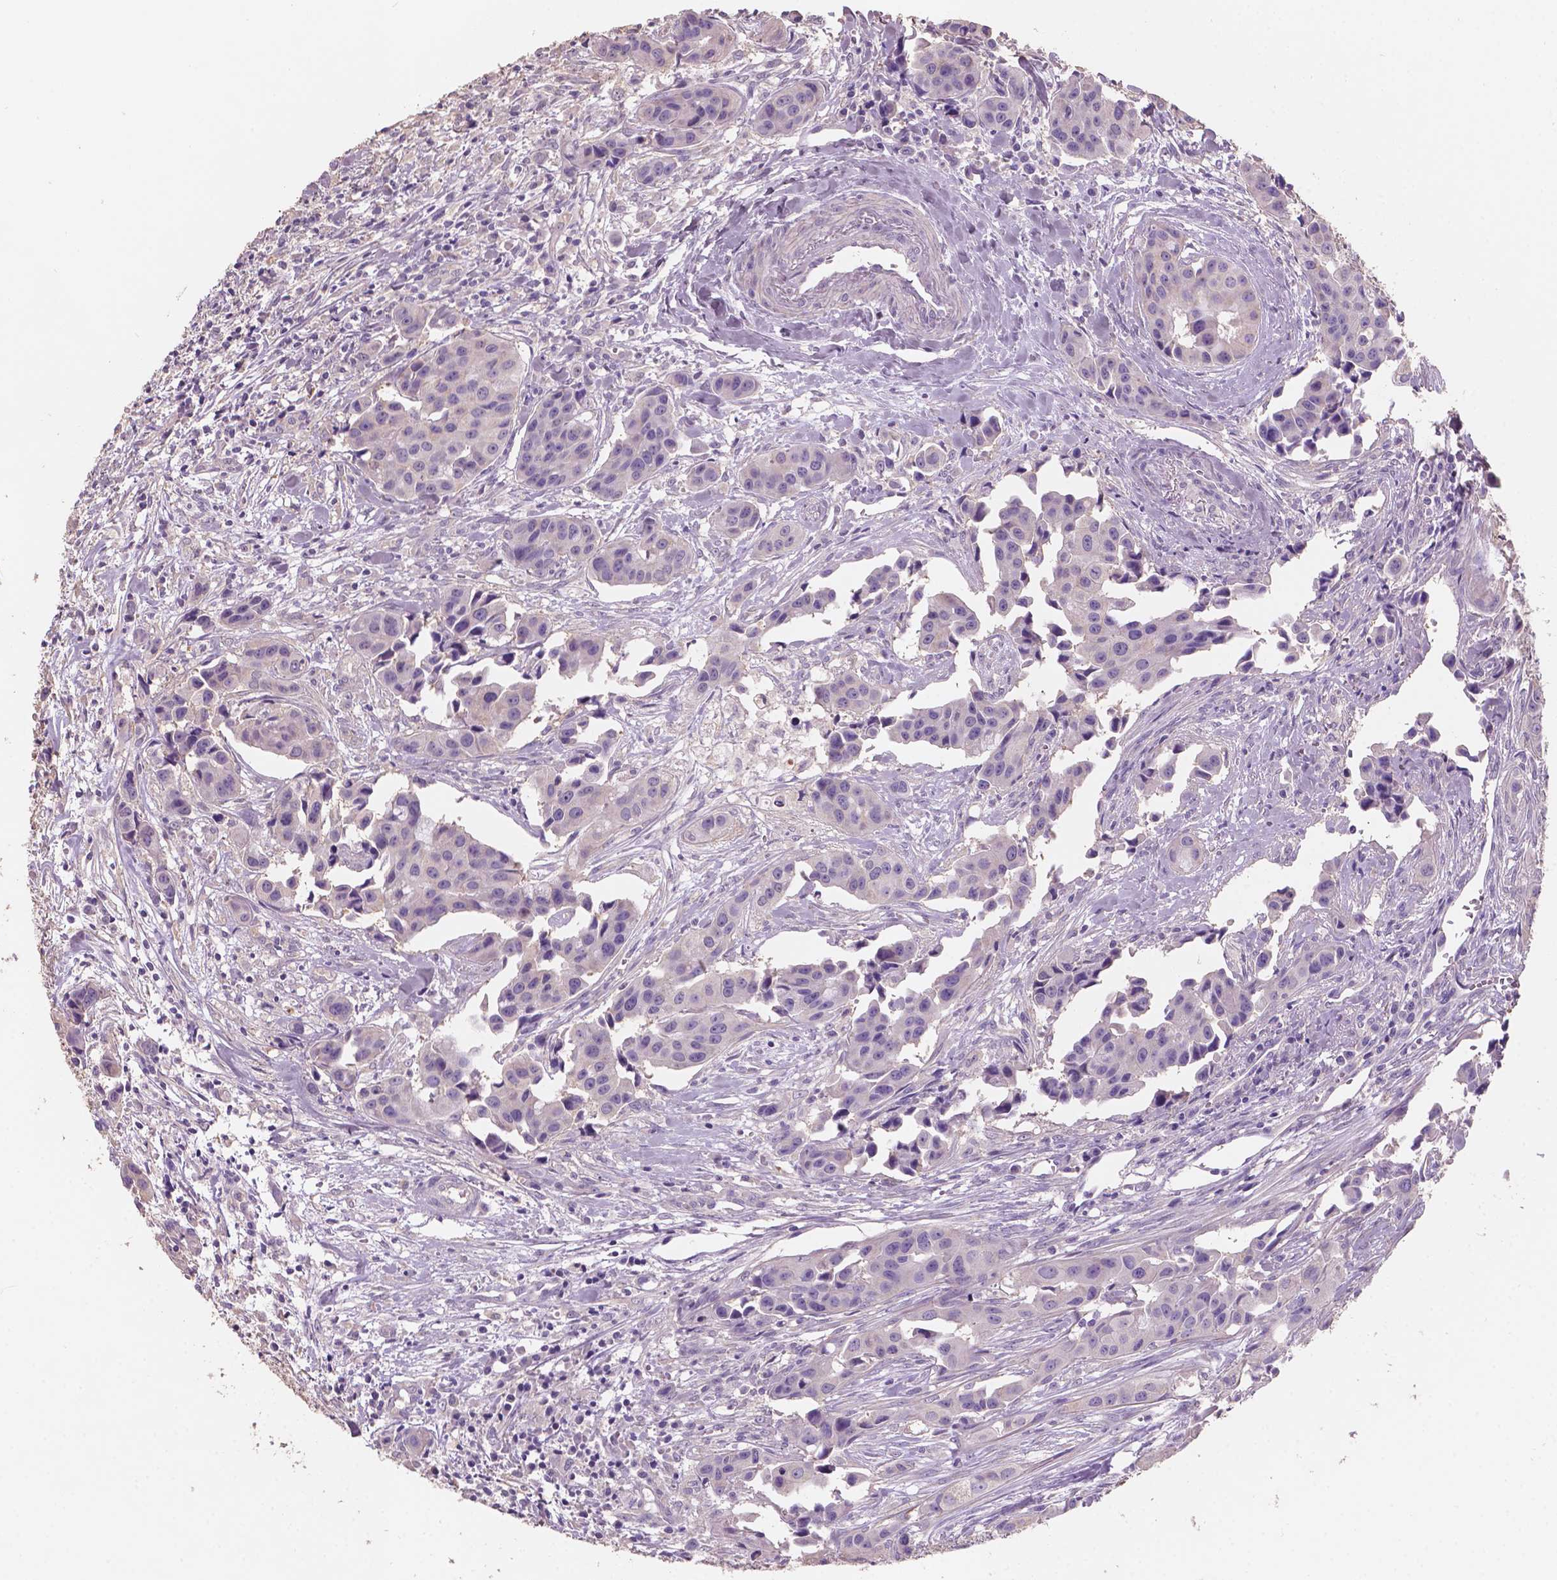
{"staining": {"intensity": "negative", "quantity": "none", "location": "none"}, "tissue": "head and neck cancer", "cell_type": "Tumor cells", "image_type": "cancer", "snomed": [{"axis": "morphology", "description": "Adenocarcinoma, NOS"}, {"axis": "topography", "description": "Head-Neck"}], "caption": "Tumor cells are negative for brown protein staining in head and neck cancer (adenocarcinoma).", "gene": "SBSN", "patient": {"sex": "male", "age": 76}}